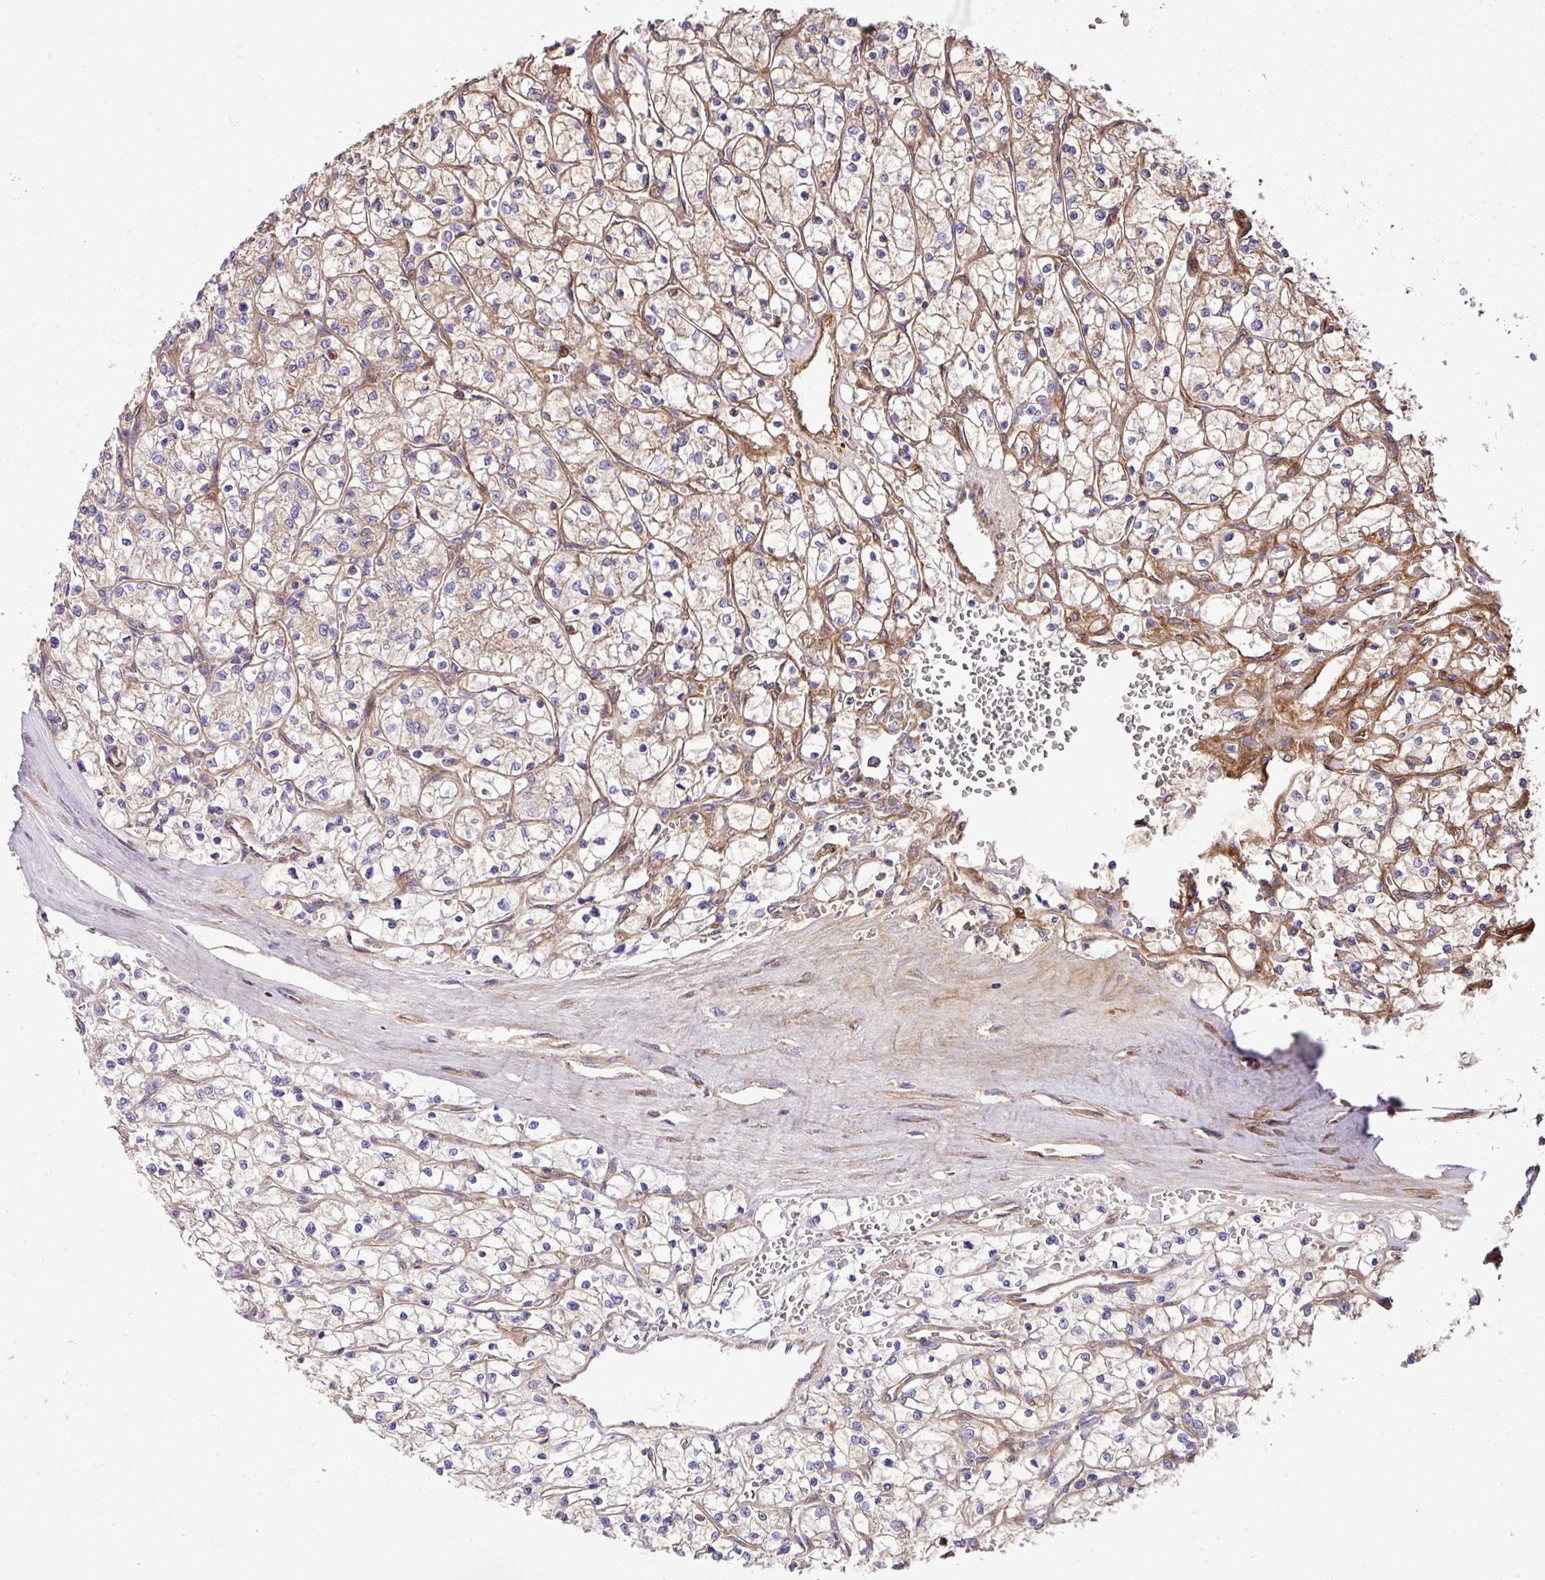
{"staining": {"intensity": "moderate", "quantity": "<25%", "location": "cytoplasmic/membranous"}, "tissue": "renal cancer", "cell_type": "Tumor cells", "image_type": "cancer", "snomed": [{"axis": "morphology", "description": "Adenocarcinoma, NOS"}, {"axis": "topography", "description": "Kidney"}], "caption": "High-power microscopy captured an IHC photomicrograph of adenocarcinoma (renal), revealing moderate cytoplasmic/membranous staining in approximately <25% of tumor cells.", "gene": "CTXN2", "patient": {"sex": "female", "age": 64}}